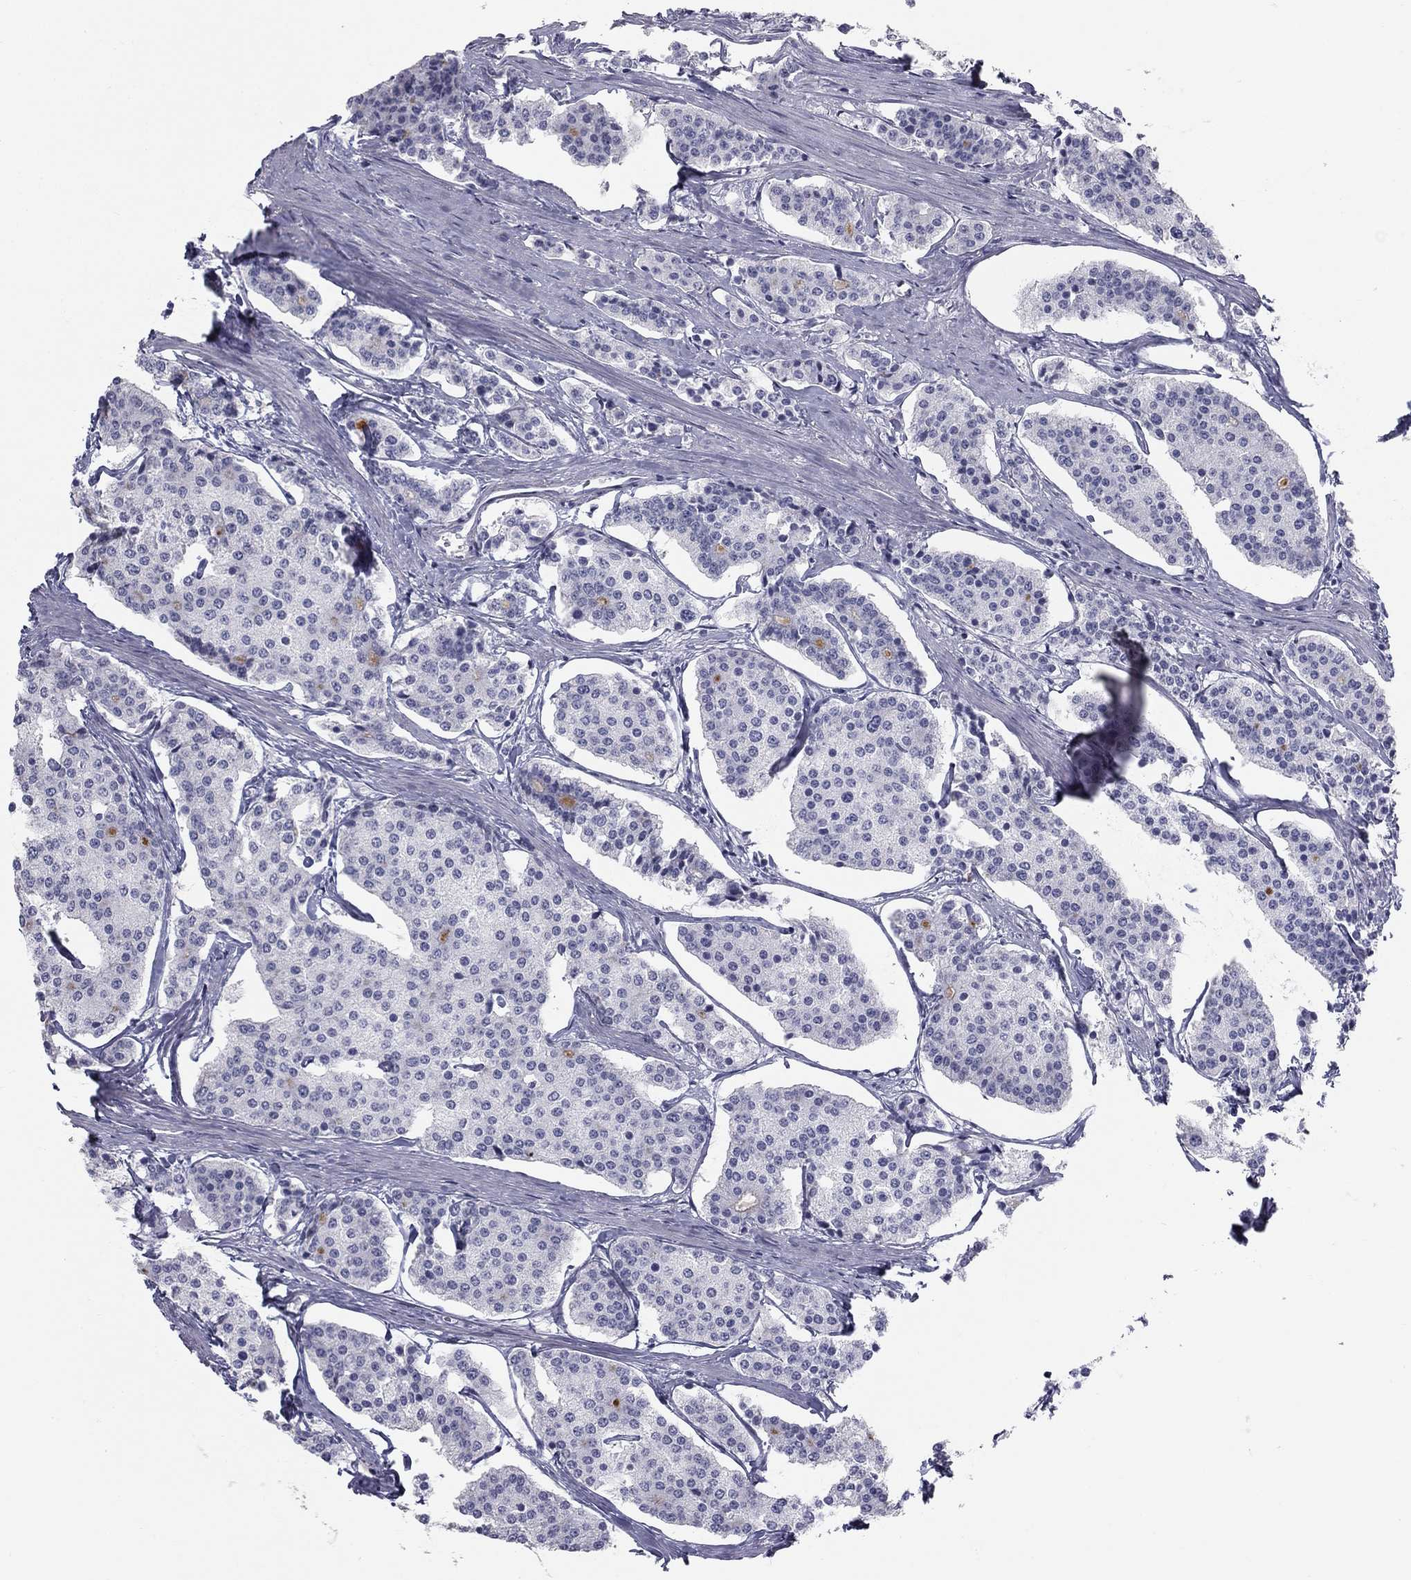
{"staining": {"intensity": "negative", "quantity": "none", "location": "none"}, "tissue": "carcinoid", "cell_type": "Tumor cells", "image_type": "cancer", "snomed": [{"axis": "morphology", "description": "Carcinoid, malignant, NOS"}, {"axis": "topography", "description": "Small intestine"}], "caption": "Carcinoid (malignant) was stained to show a protein in brown. There is no significant staining in tumor cells.", "gene": "SULT2B1", "patient": {"sex": "female", "age": 65}}